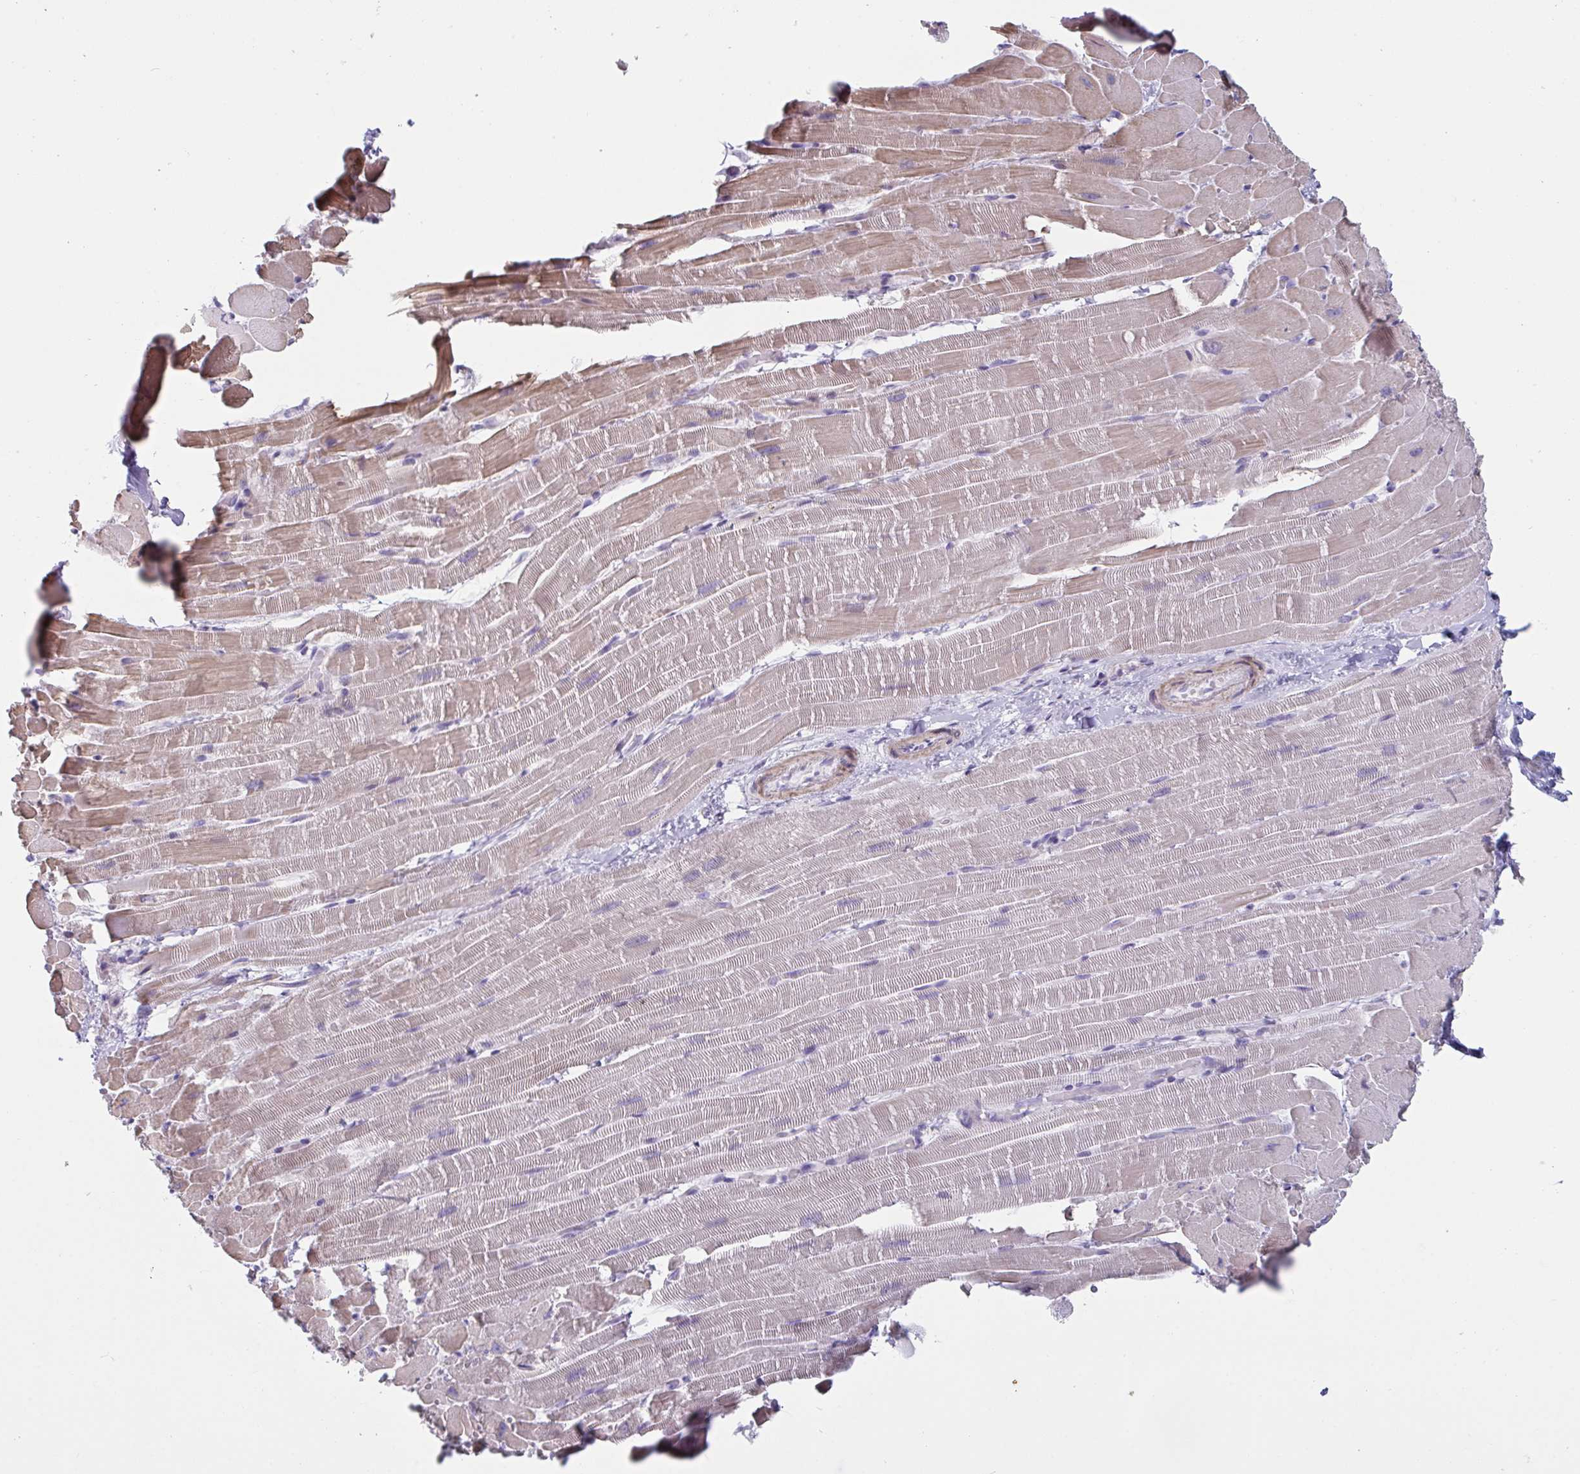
{"staining": {"intensity": "weak", "quantity": "25%-75%", "location": "cytoplasmic/membranous"}, "tissue": "heart muscle", "cell_type": "Cardiomyocytes", "image_type": "normal", "snomed": [{"axis": "morphology", "description": "Normal tissue, NOS"}, {"axis": "topography", "description": "Heart"}], "caption": "Weak cytoplasmic/membranous positivity is present in about 25%-75% of cardiomyocytes in normal heart muscle. (brown staining indicates protein expression, while blue staining denotes nuclei).", "gene": "OR5P3", "patient": {"sex": "male", "age": 37}}